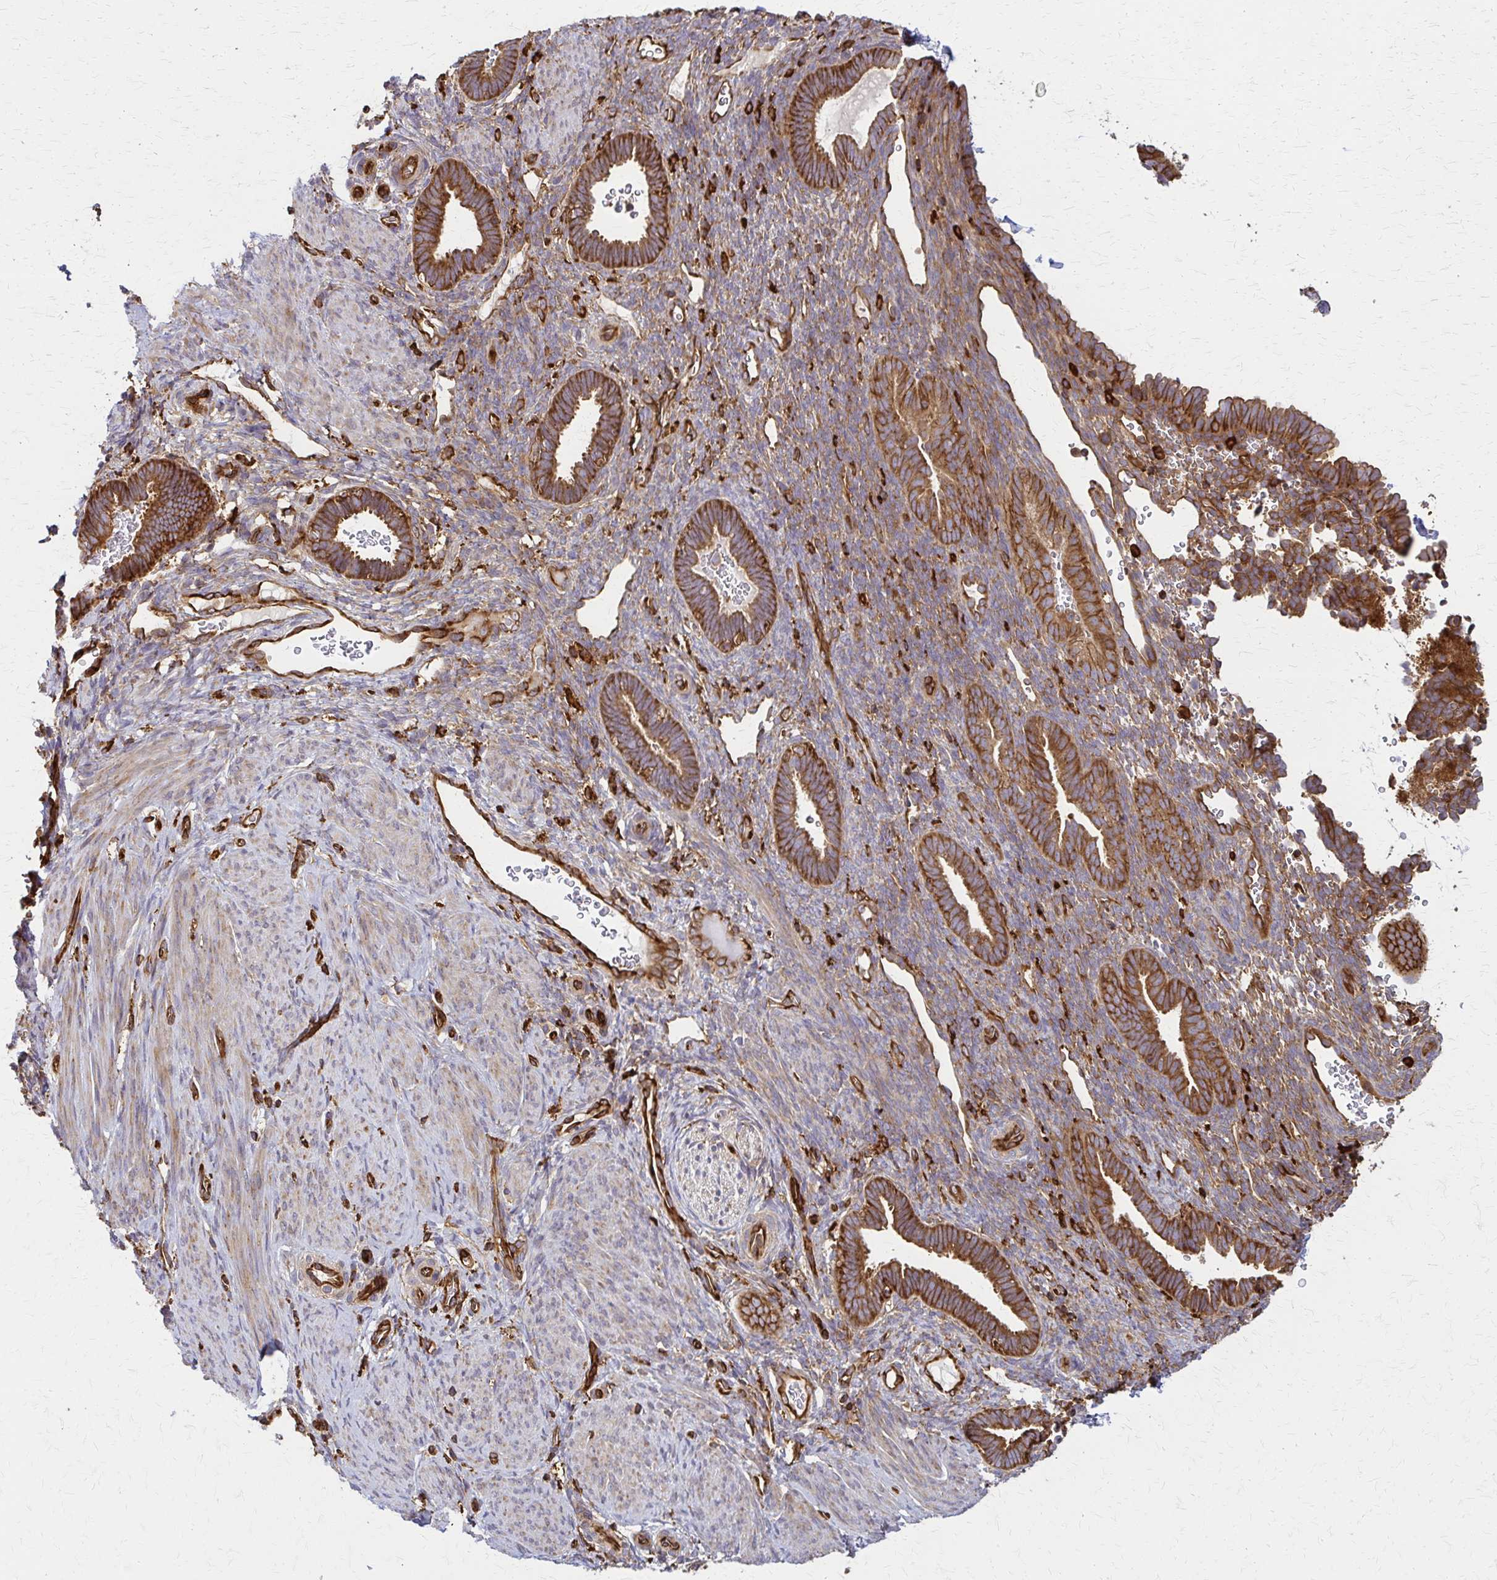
{"staining": {"intensity": "moderate", "quantity": "25%-75%", "location": "cytoplasmic/membranous"}, "tissue": "endometrium", "cell_type": "Cells in endometrial stroma", "image_type": "normal", "snomed": [{"axis": "morphology", "description": "Normal tissue, NOS"}, {"axis": "topography", "description": "Endometrium"}], "caption": "Endometrium stained with DAB immunohistochemistry (IHC) shows medium levels of moderate cytoplasmic/membranous staining in about 25%-75% of cells in endometrial stroma.", "gene": "WASF2", "patient": {"sex": "female", "age": 34}}